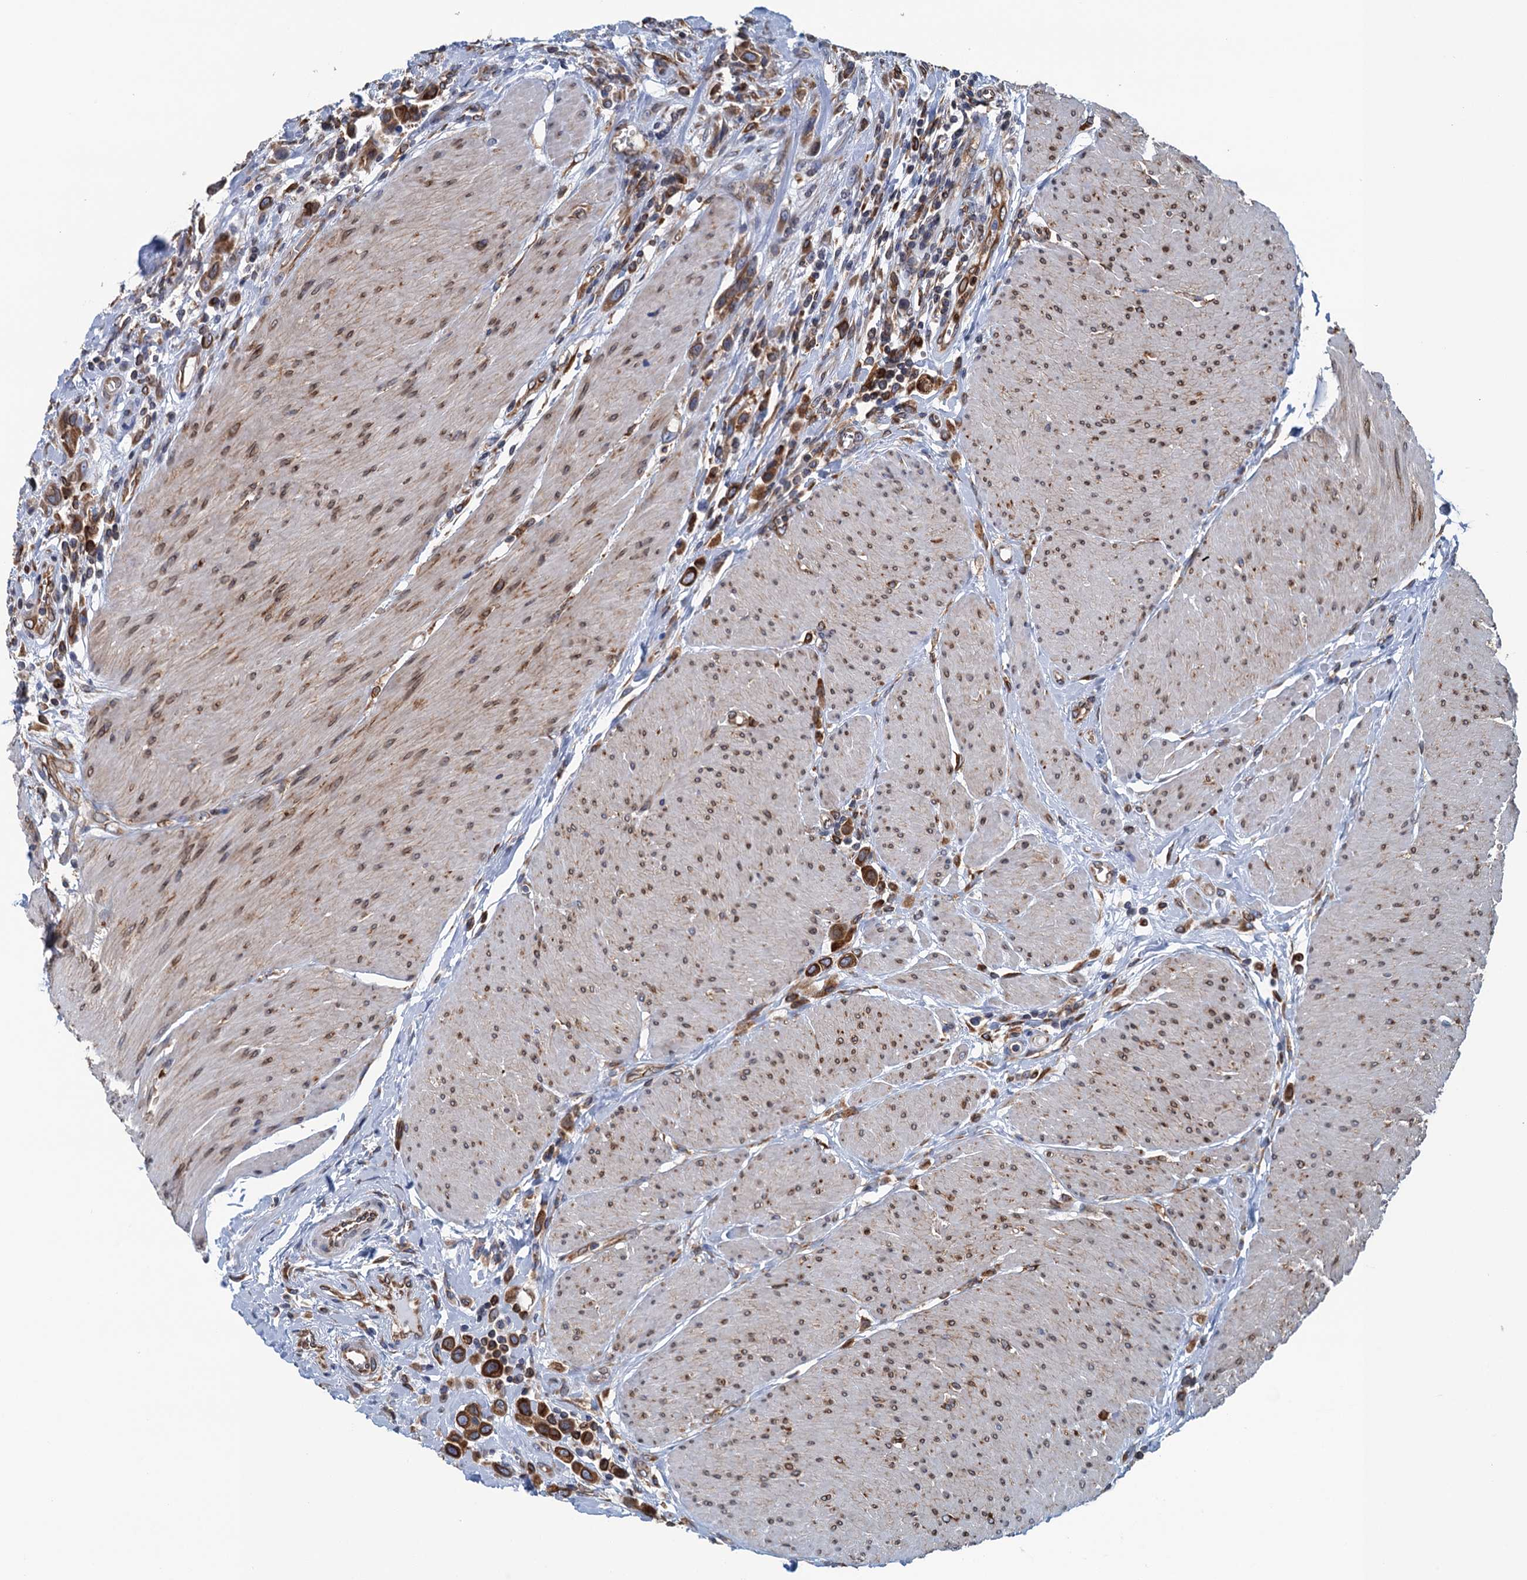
{"staining": {"intensity": "strong", "quantity": ">75%", "location": "cytoplasmic/membranous"}, "tissue": "urothelial cancer", "cell_type": "Tumor cells", "image_type": "cancer", "snomed": [{"axis": "morphology", "description": "Urothelial carcinoma, High grade"}, {"axis": "topography", "description": "Urinary bladder"}], "caption": "IHC photomicrograph of neoplastic tissue: human high-grade urothelial carcinoma stained using IHC shows high levels of strong protein expression localized specifically in the cytoplasmic/membranous of tumor cells, appearing as a cytoplasmic/membranous brown color.", "gene": "TMEM205", "patient": {"sex": "male", "age": 50}}